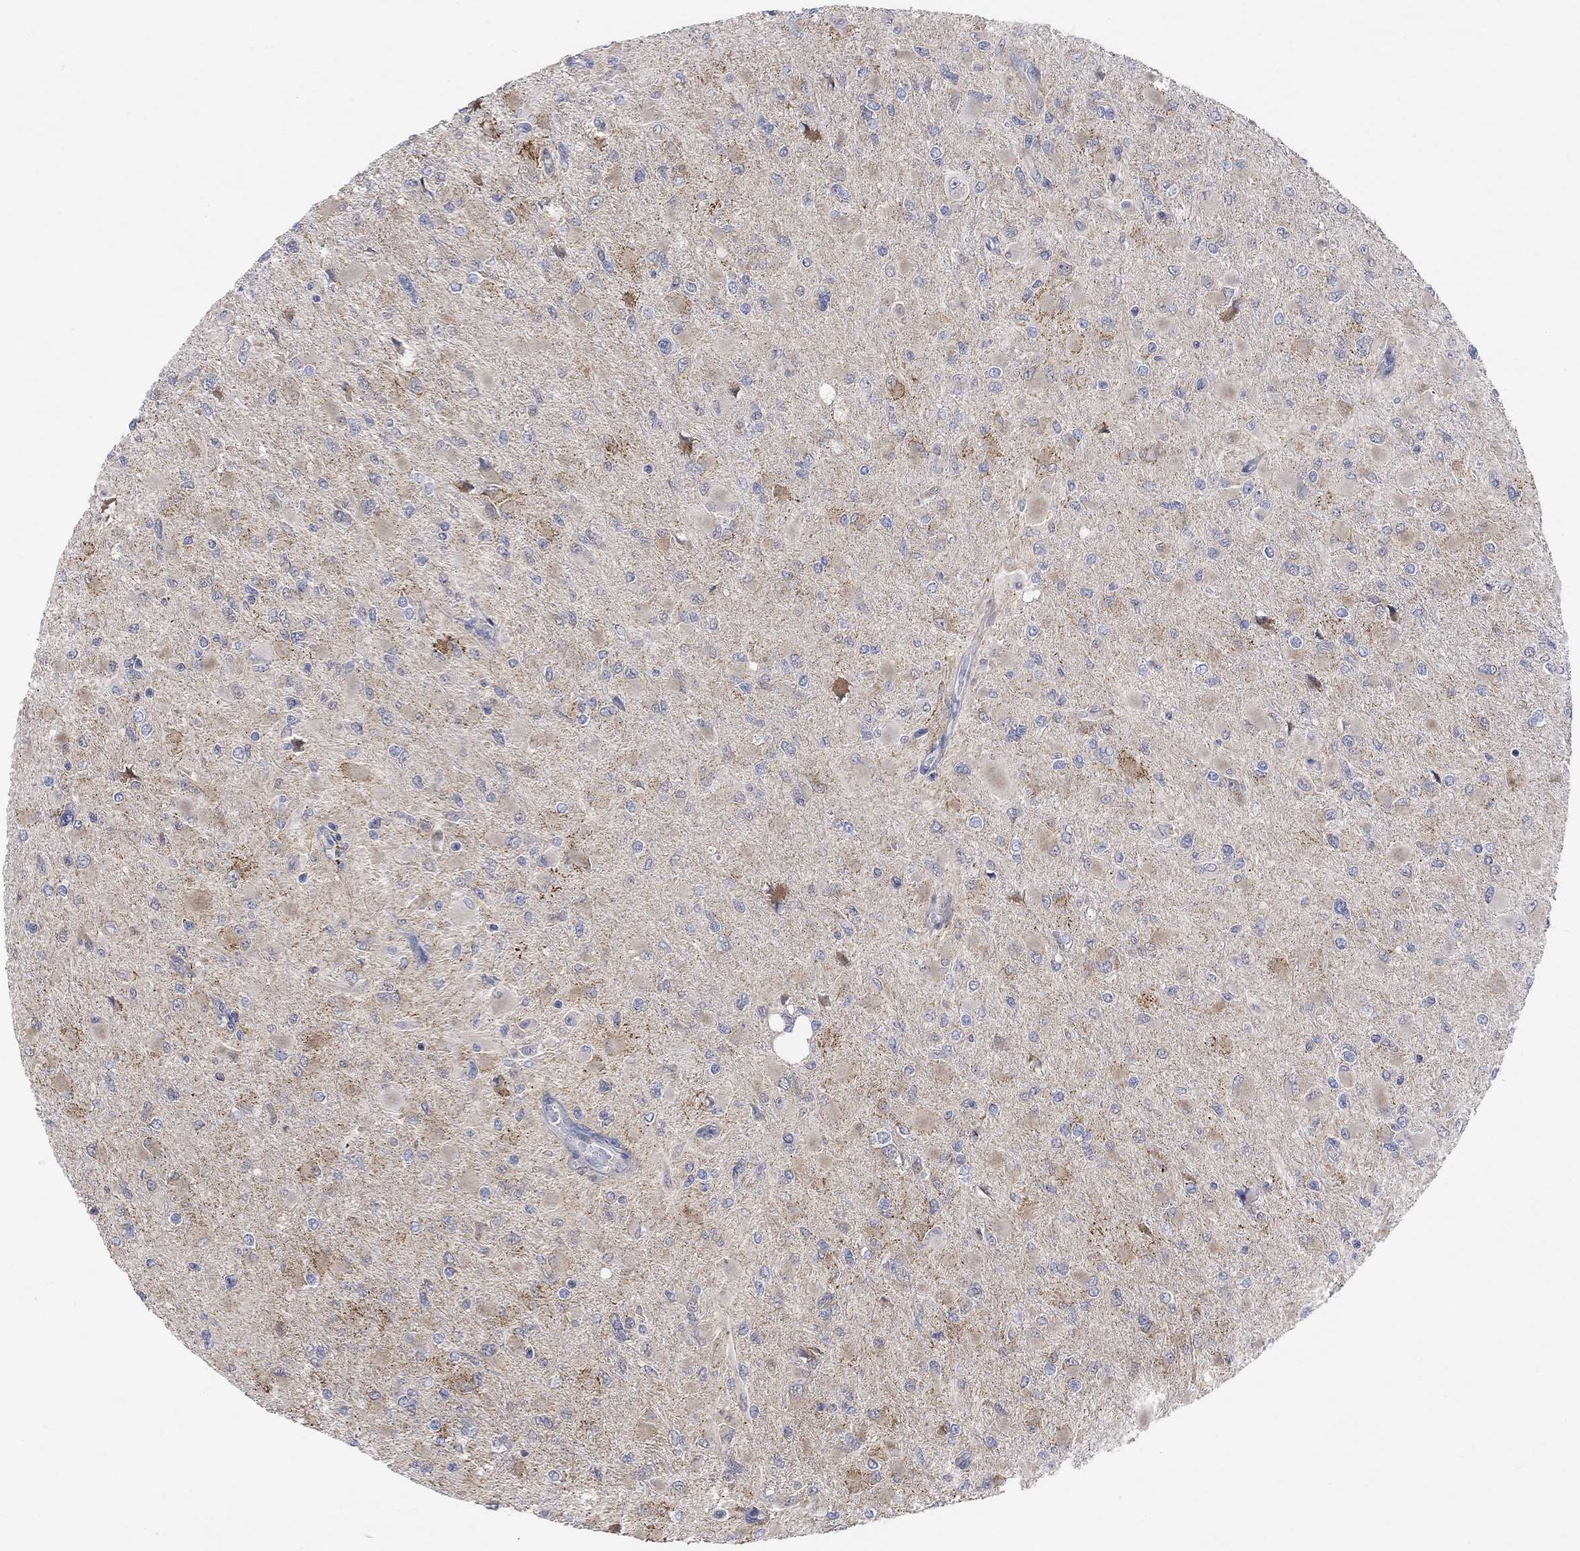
{"staining": {"intensity": "negative", "quantity": "none", "location": "none"}, "tissue": "glioma", "cell_type": "Tumor cells", "image_type": "cancer", "snomed": [{"axis": "morphology", "description": "Glioma, malignant, High grade"}, {"axis": "topography", "description": "Cerebral cortex"}], "caption": "Immunohistochemistry (IHC) image of human malignant high-grade glioma stained for a protein (brown), which reveals no staining in tumor cells.", "gene": "CNTF", "patient": {"sex": "female", "age": 36}}